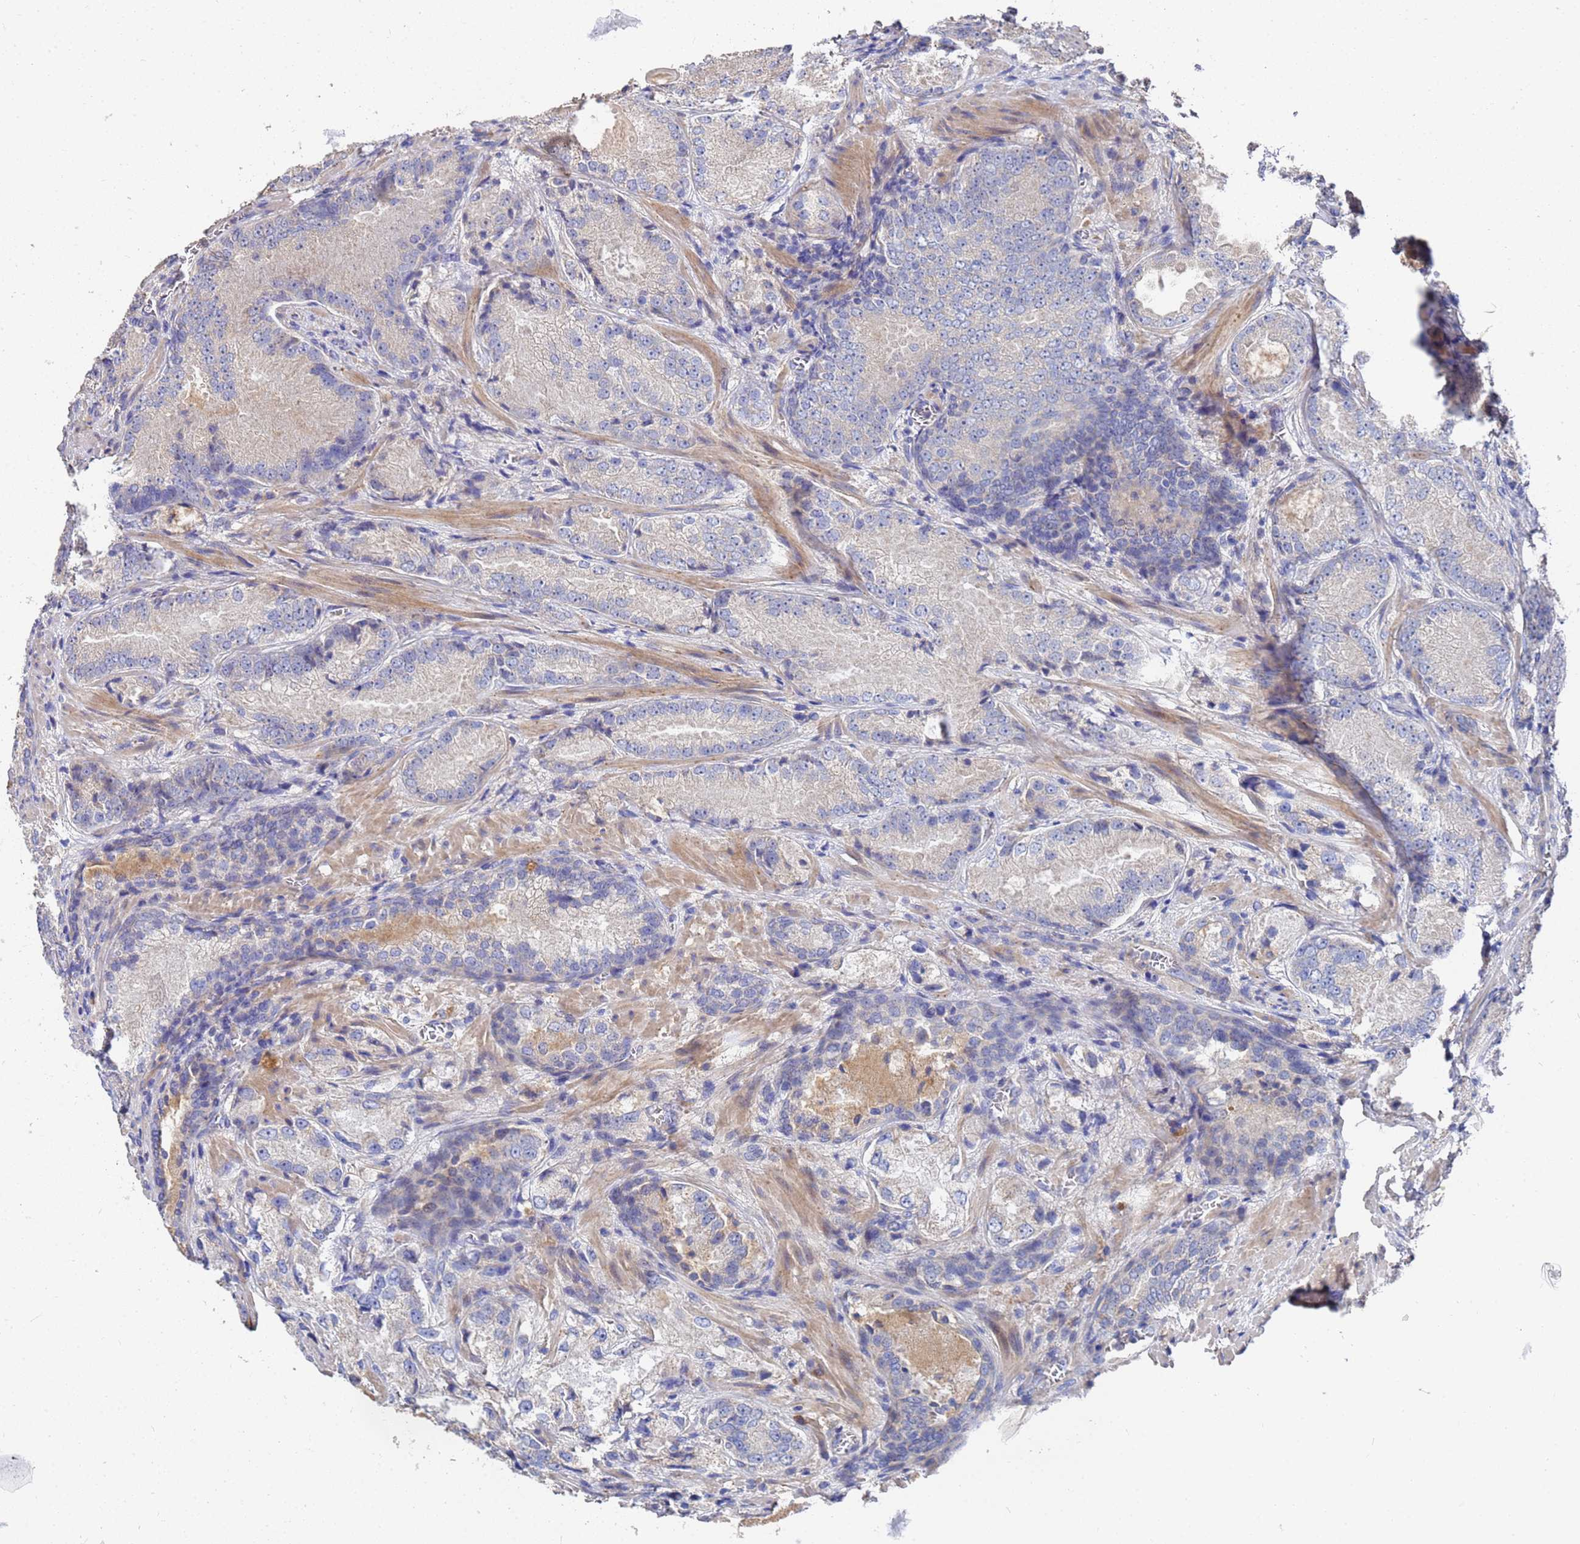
{"staining": {"intensity": "negative", "quantity": "none", "location": "none"}, "tissue": "prostate cancer", "cell_type": "Tumor cells", "image_type": "cancer", "snomed": [{"axis": "morphology", "description": "Adenocarcinoma, Low grade"}, {"axis": "topography", "description": "Prostate"}], "caption": "A photomicrograph of low-grade adenocarcinoma (prostate) stained for a protein demonstrates no brown staining in tumor cells.", "gene": "TCP10L", "patient": {"sex": "male", "age": 74}}